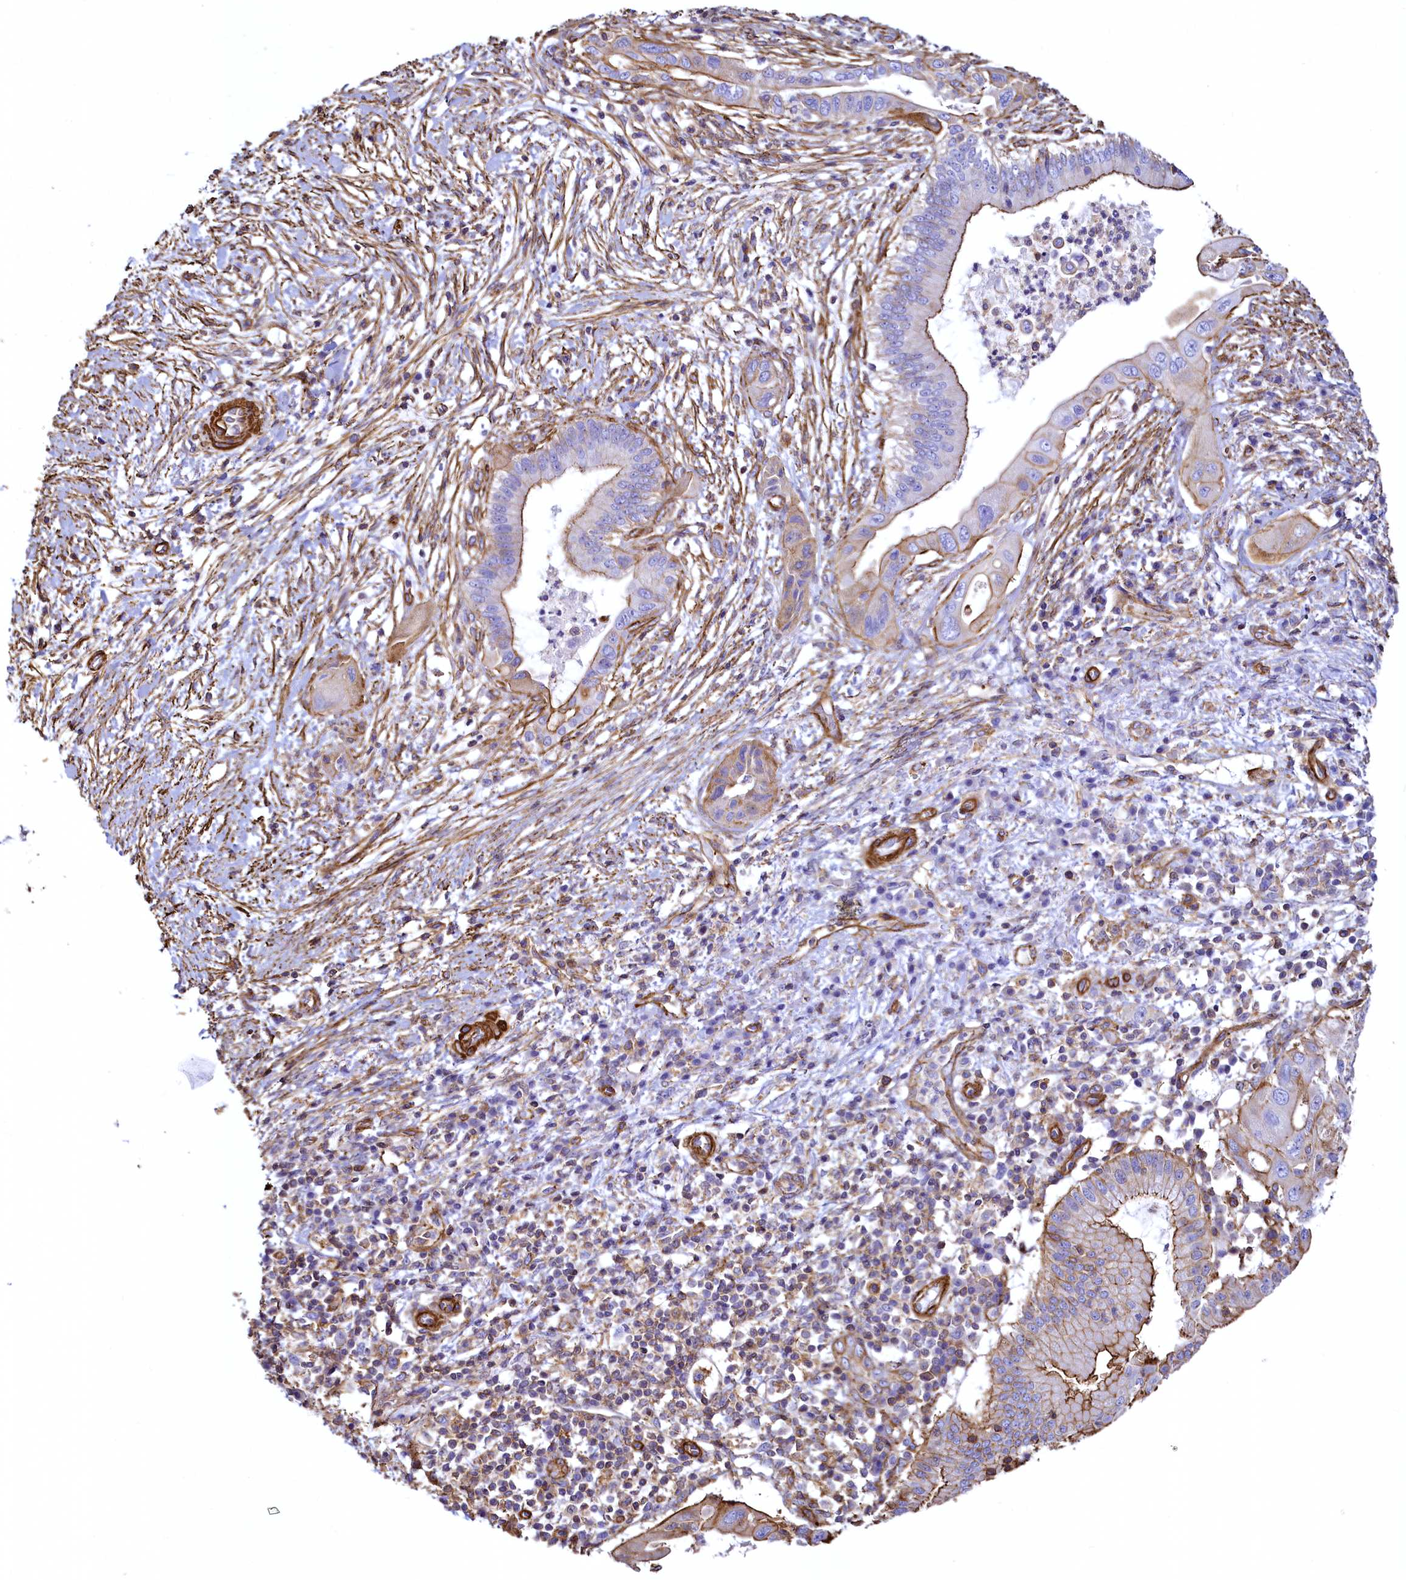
{"staining": {"intensity": "moderate", "quantity": "25%-75%", "location": "cytoplasmic/membranous"}, "tissue": "pancreatic cancer", "cell_type": "Tumor cells", "image_type": "cancer", "snomed": [{"axis": "morphology", "description": "Adenocarcinoma, NOS"}, {"axis": "topography", "description": "Pancreas"}], "caption": "Human pancreatic cancer (adenocarcinoma) stained for a protein (brown) displays moderate cytoplasmic/membranous positive staining in approximately 25%-75% of tumor cells.", "gene": "THBS1", "patient": {"sex": "male", "age": 68}}